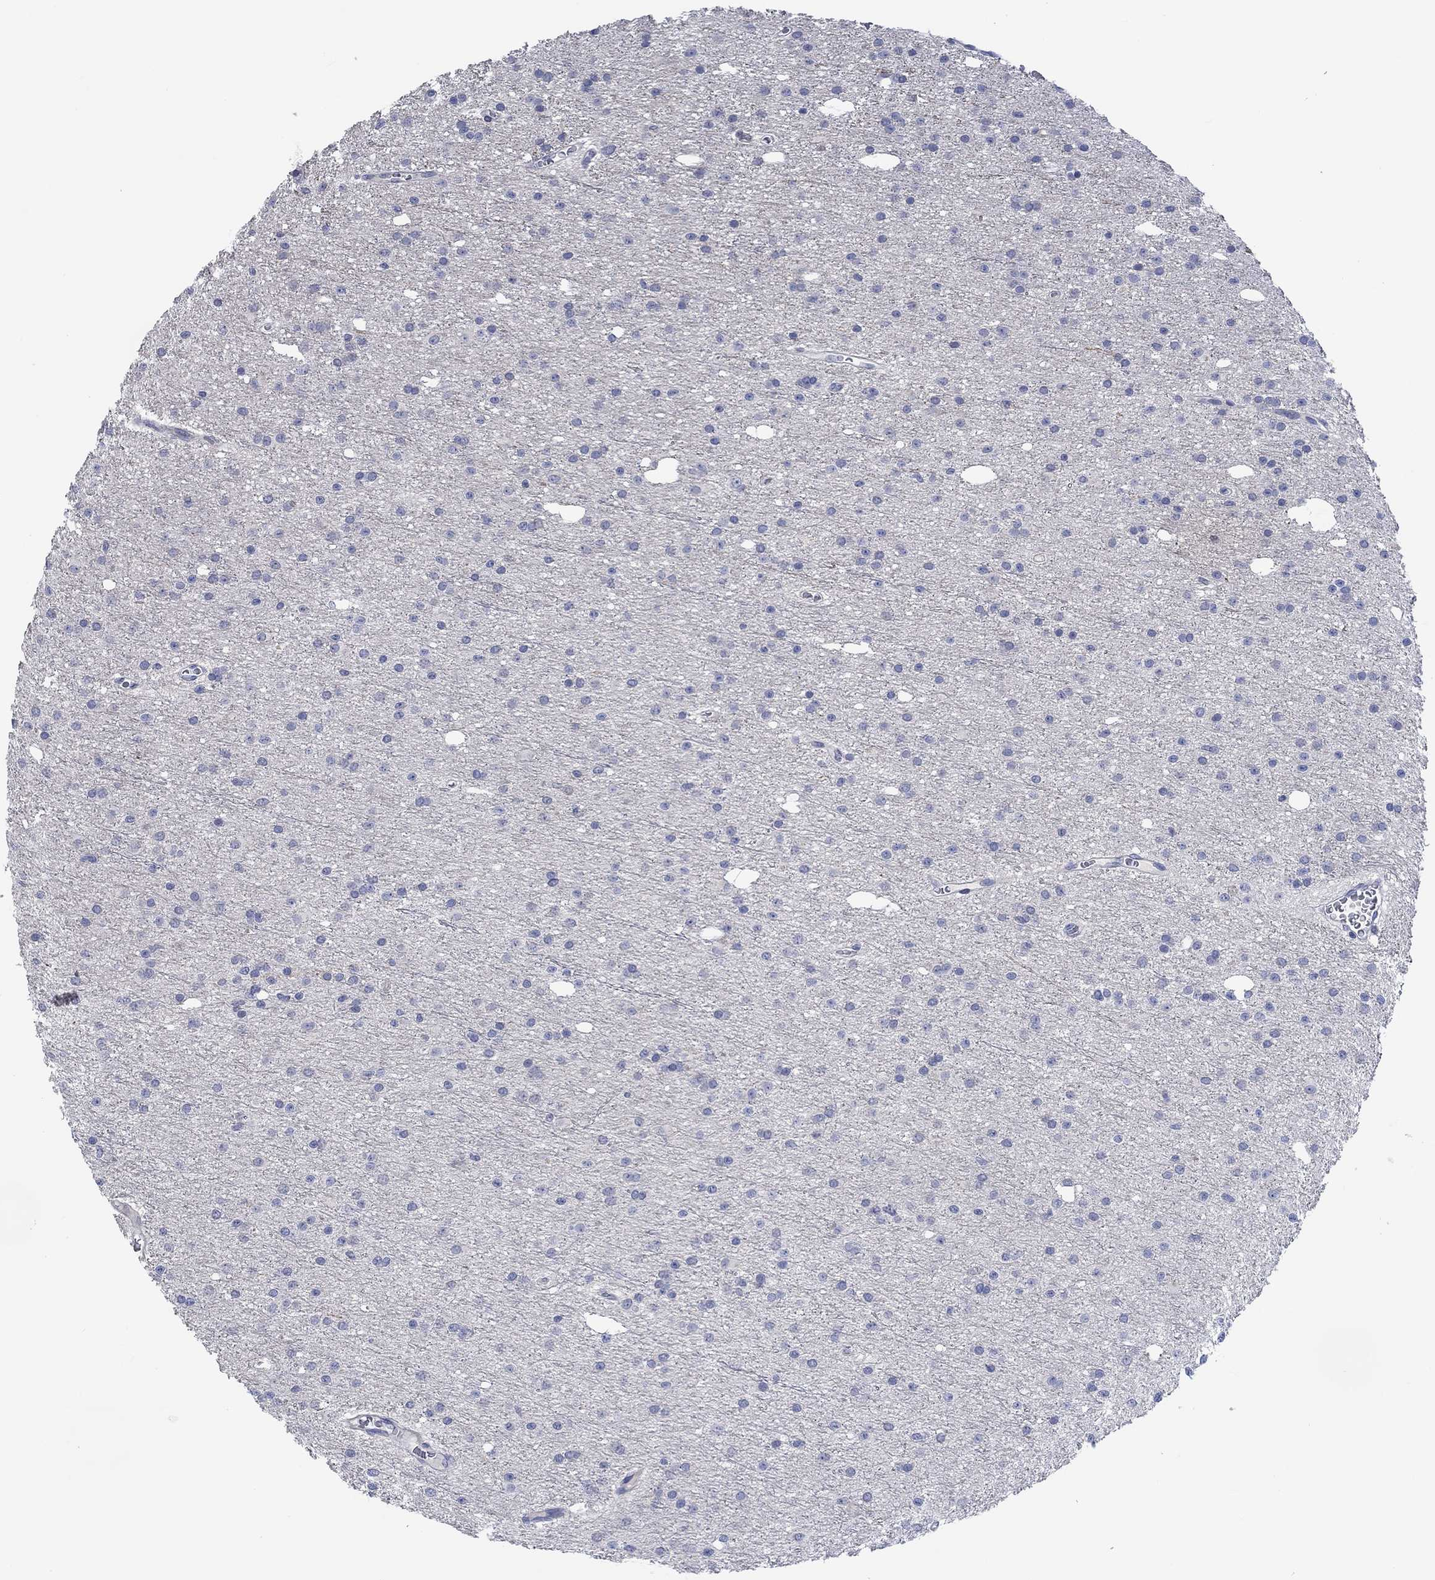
{"staining": {"intensity": "negative", "quantity": "none", "location": "none"}, "tissue": "glioma", "cell_type": "Tumor cells", "image_type": "cancer", "snomed": [{"axis": "morphology", "description": "Glioma, malignant, Low grade"}, {"axis": "topography", "description": "Brain"}], "caption": "IHC photomicrograph of human malignant glioma (low-grade) stained for a protein (brown), which shows no positivity in tumor cells.", "gene": "DLK1", "patient": {"sex": "male", "age": 27}}